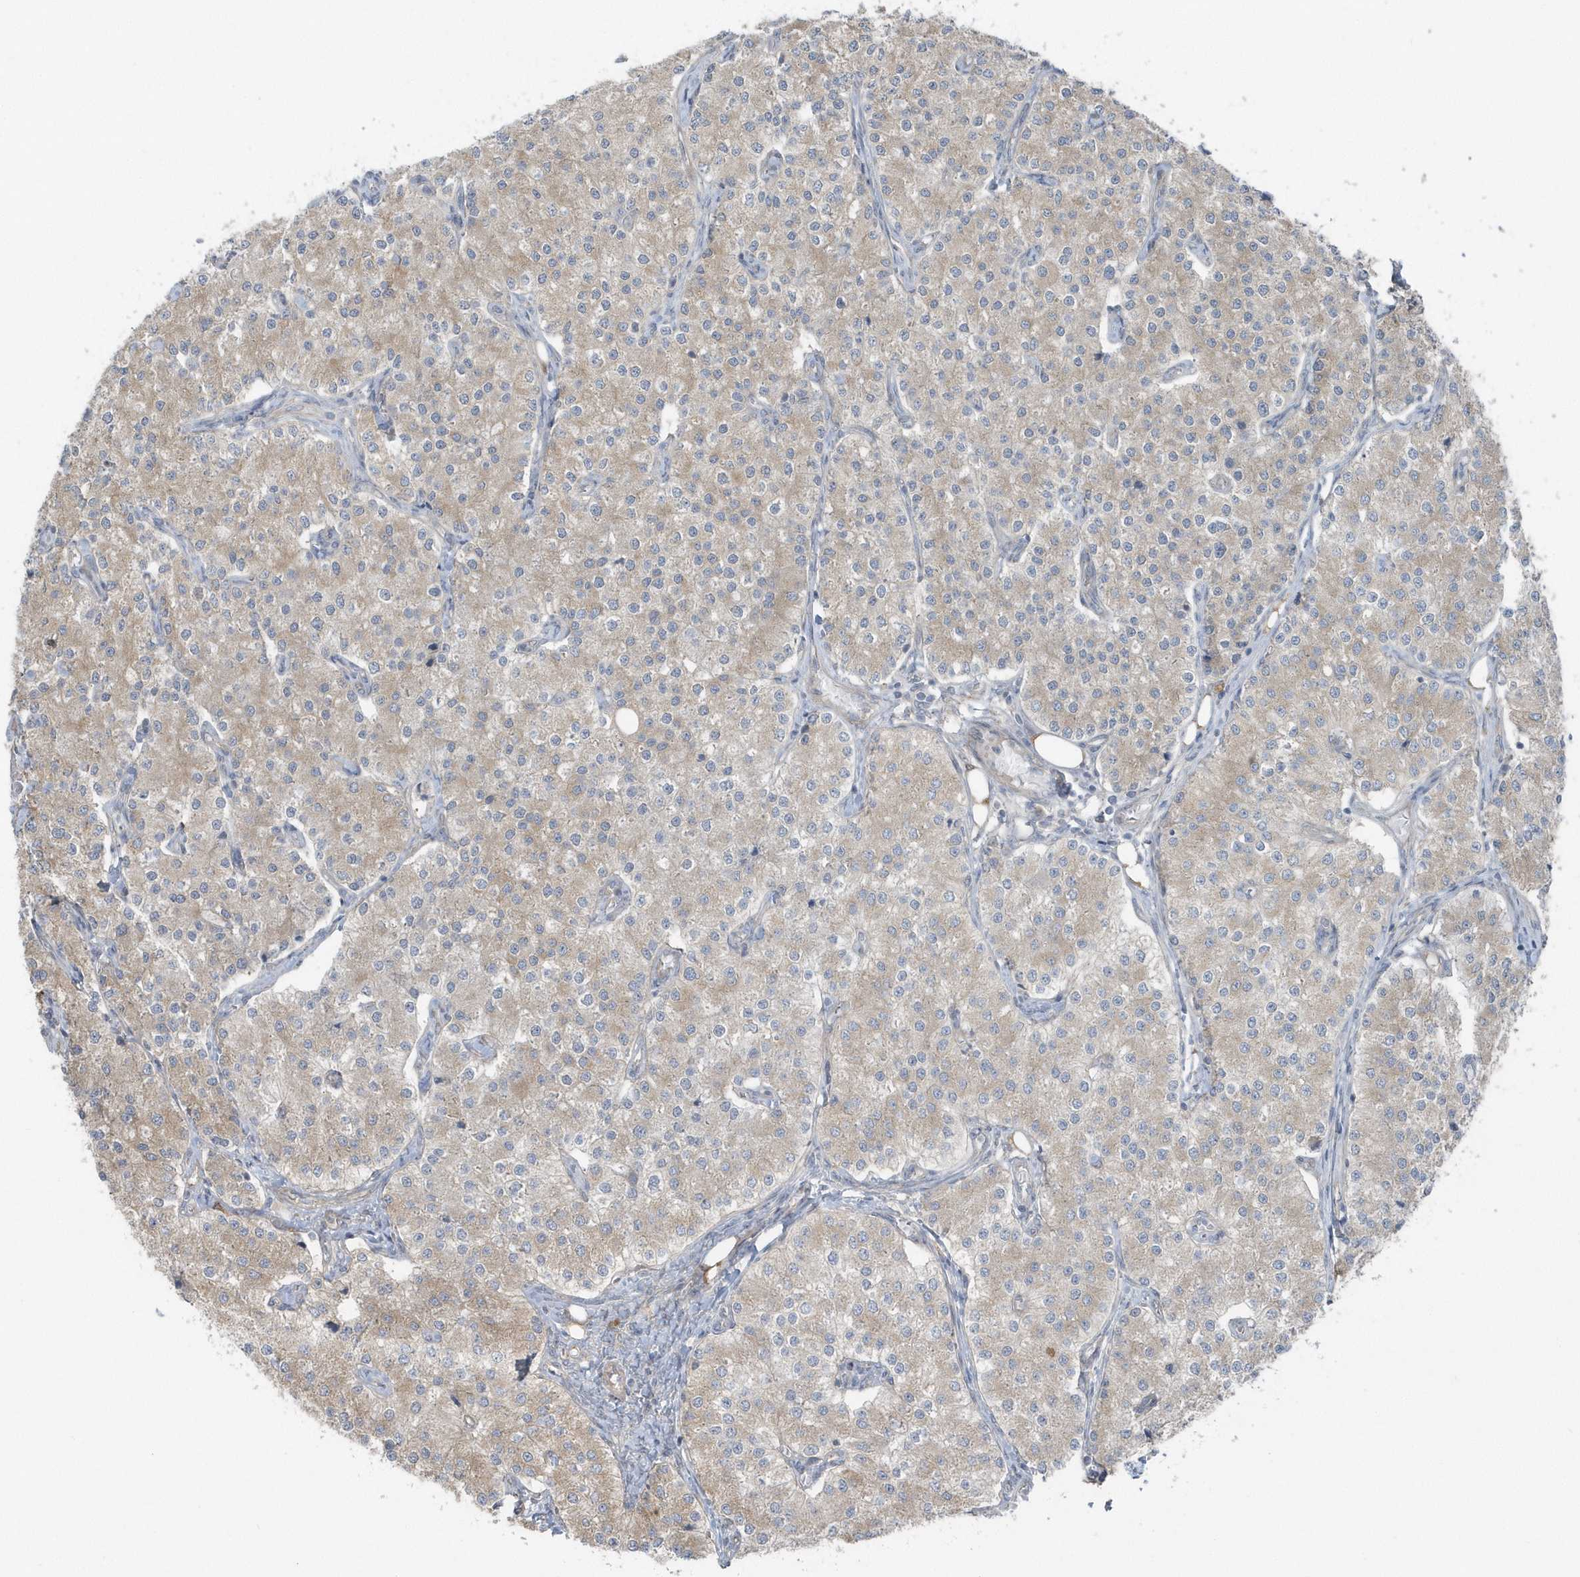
{"staining": {"intensity": "weak", "quantity": "25%-75%", "location": "cytoplasmic/membranous"}, "tissue": "carcinoid", "cell_type": "Tumor cells", "image_type": "cancer", "snomed": [{"axis": "morphology", "description": "Carcinoid, malignant, NOS"}, {"axis": "topography", "description": "Colon"}], "caption": "Carcinoid stained with a brown dye reveals weak cytoplasmic/membranous positive positivity in about 25%-75% of tumor cells.", "gene": "ACTR1A", "patient": {"sex": "female", "age": 52}}